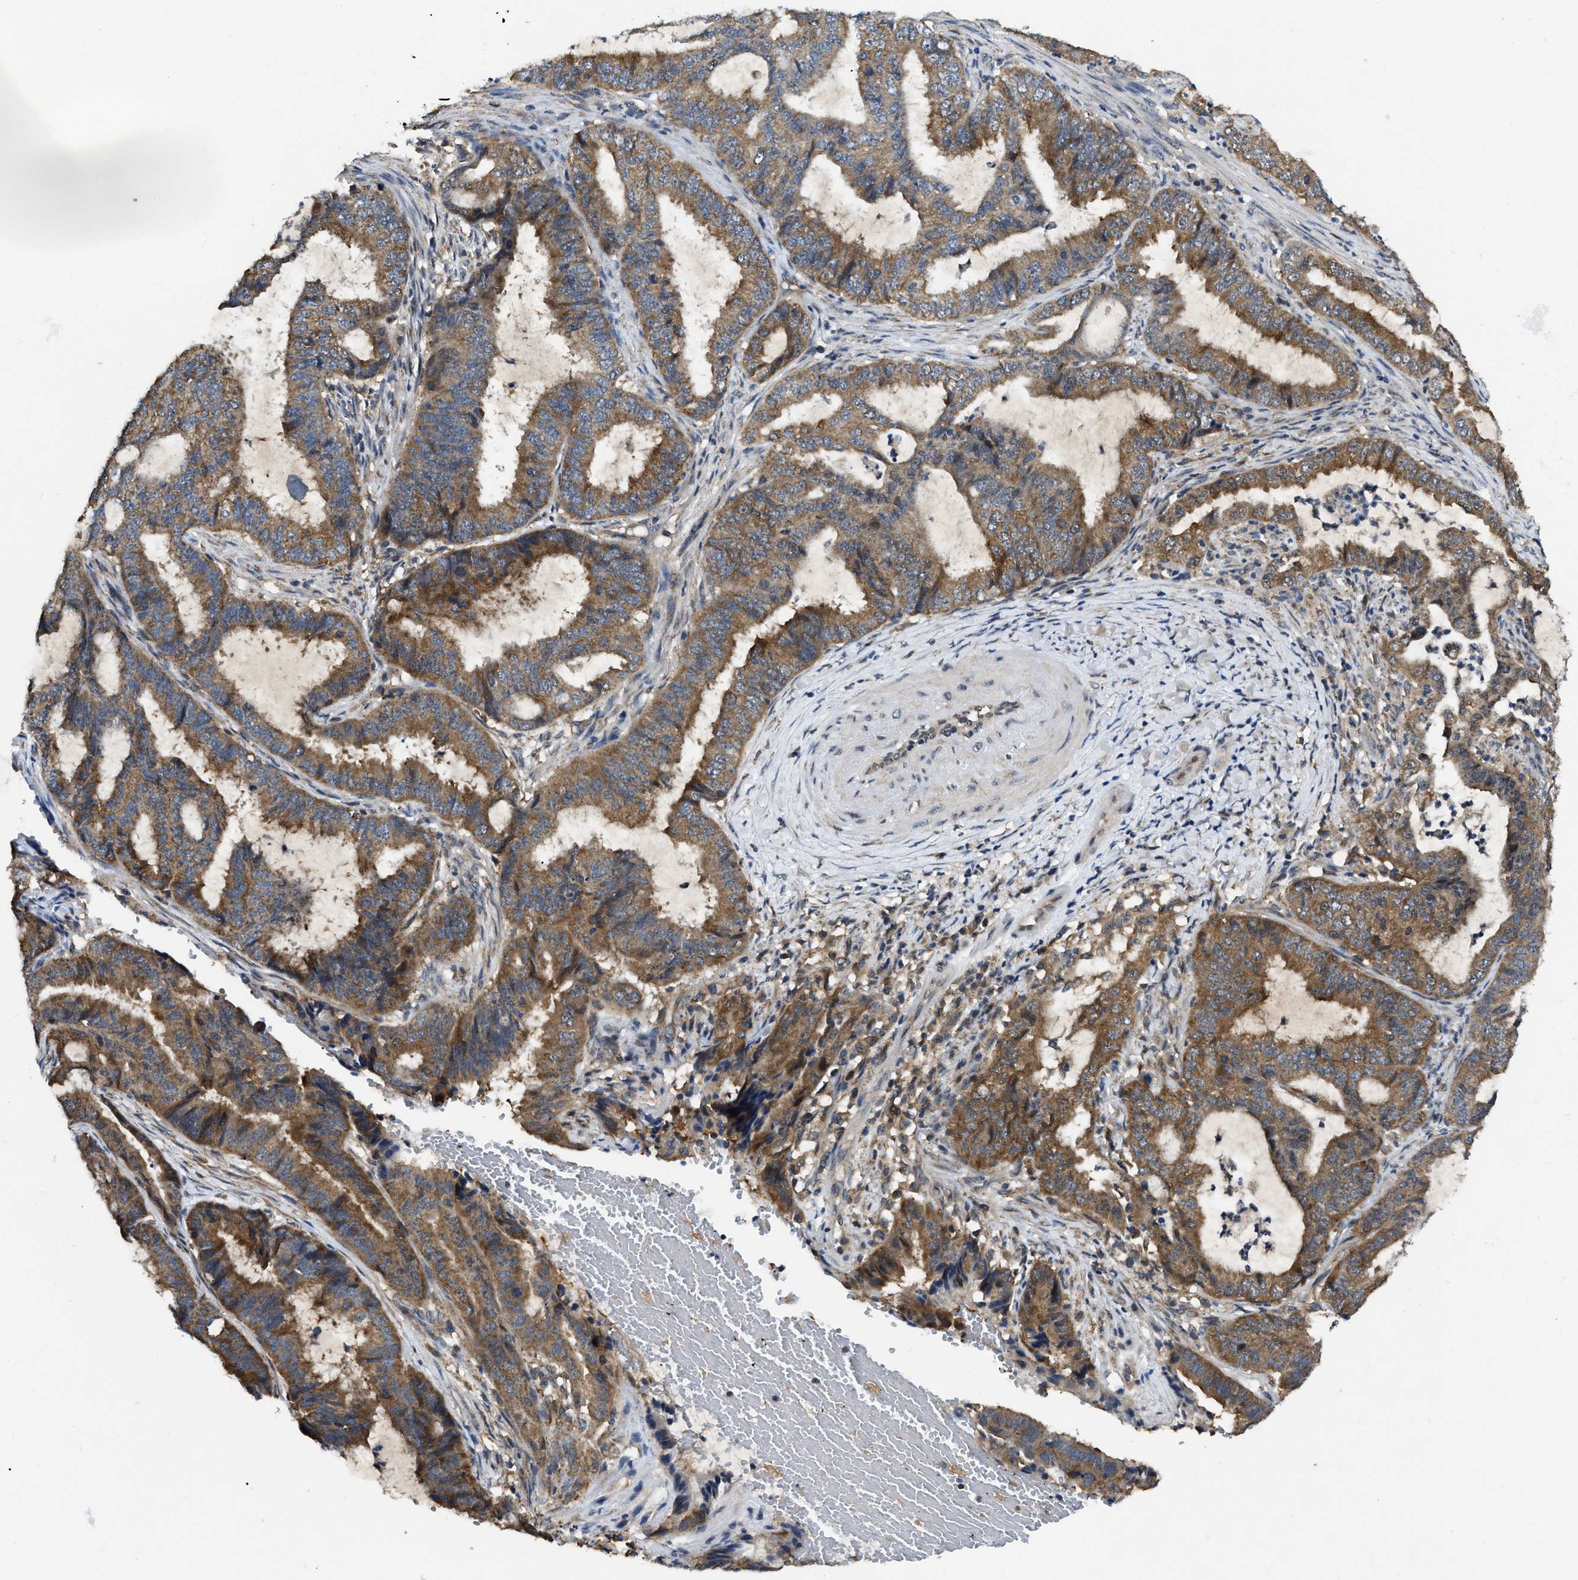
{"staining": {"intensity": "strong", "quantity": ">75%", "location": "cytoplasmic/membranous"}, "tissue": "endometrial cancer", "cell_type": "Tumor cells", "image_type": "cancer", "snomed": [{"axis": "morphology", "description": "Adenocarcinoma, NOS"}, {"axis": "topography", "description": "Endometrium"}], "caption": "Adenocarcinoma (endometrial) was stained to show a protein in brown. There is high levels of strong cytoplasmic/membranous expression in approximately >75% of tumor cells.", "gene": "GET4", "patient": {"sex": "female", "age": 51}}